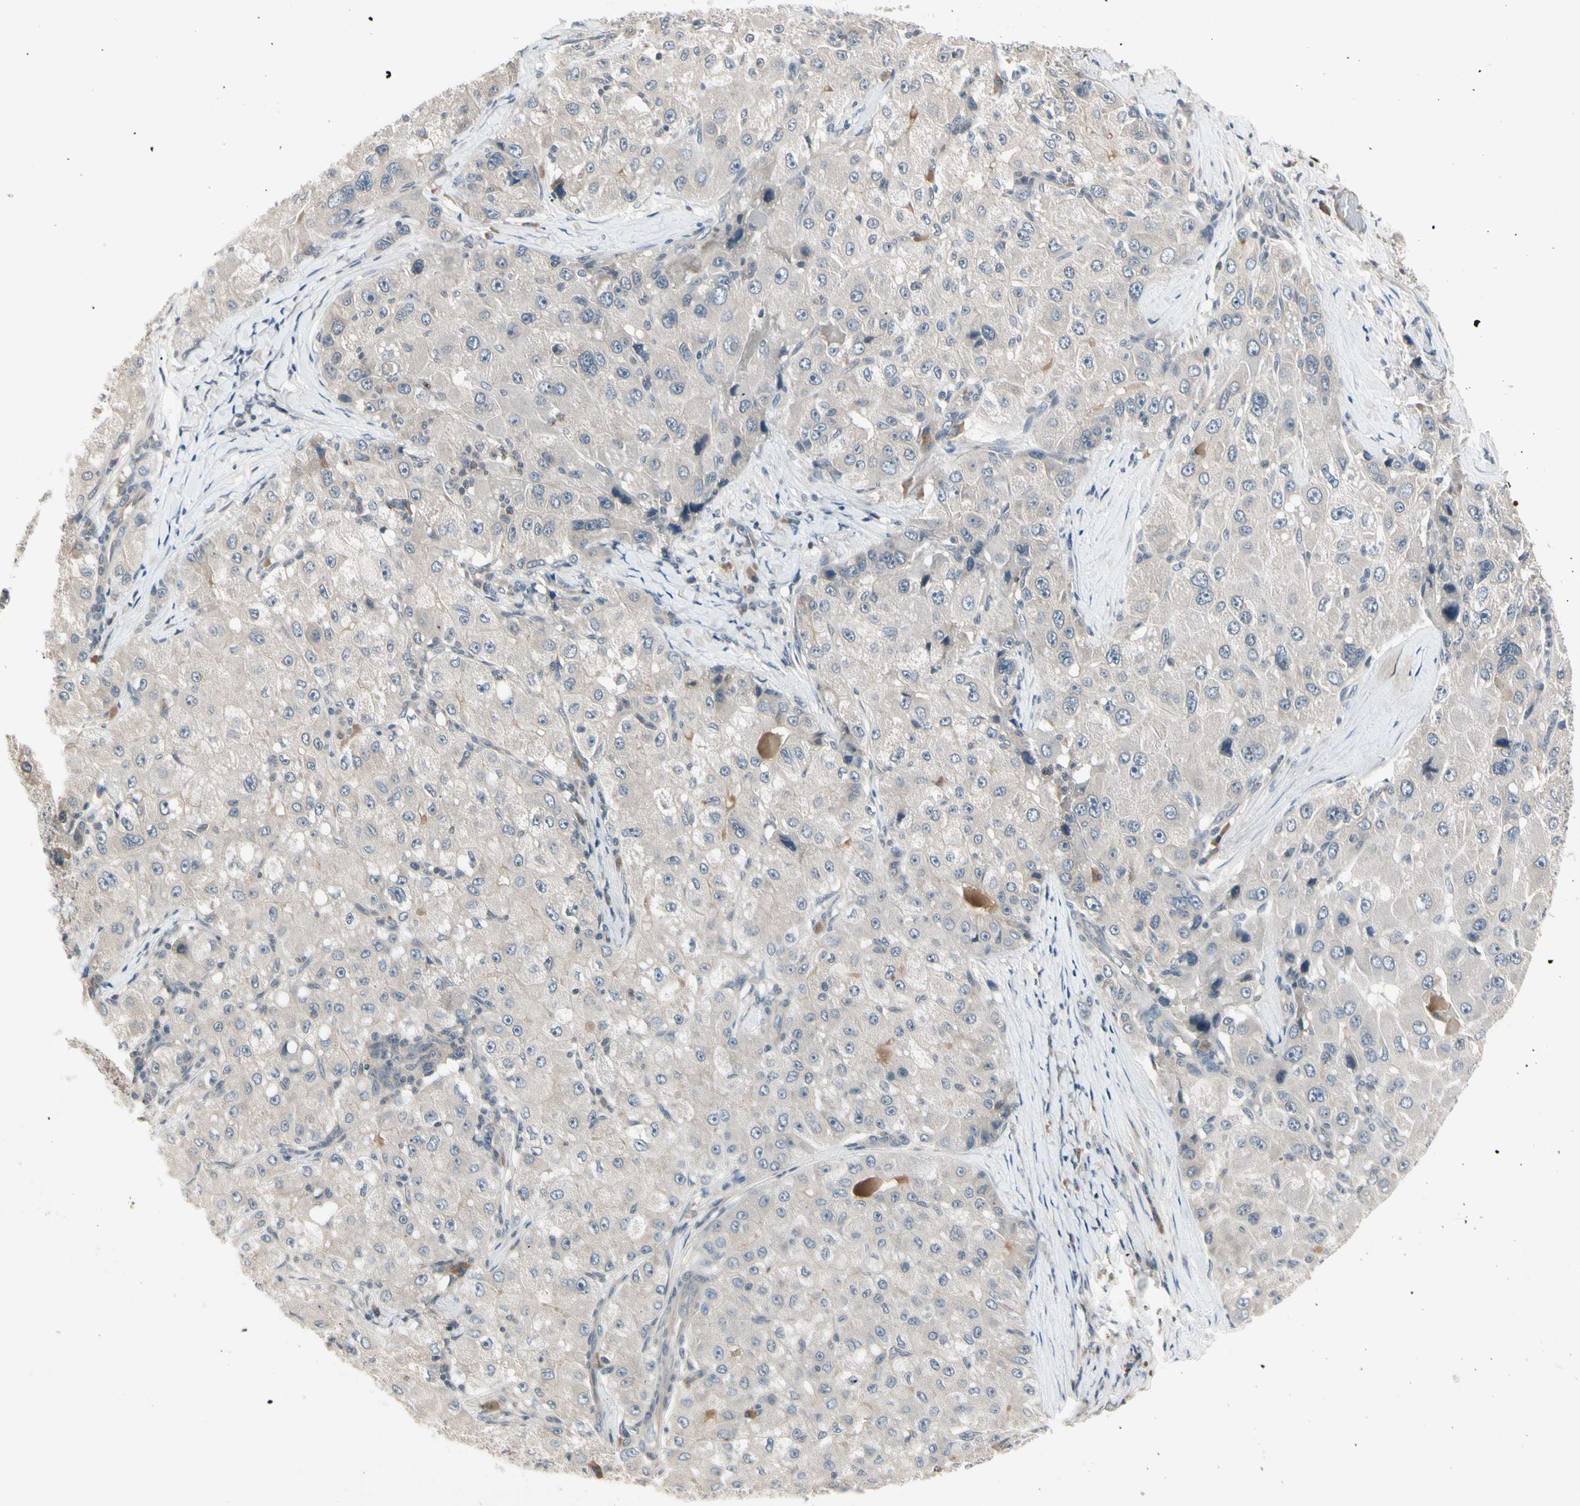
{"staining": {"intensity": "weak", "quantity": "25%-75%", "location": "cytoplasmic/membranous"}, "tissue": "liver cancer", "cell_type": "Tumor cells", "image_type": "cancer", "snomed": [{"axis": "morphology", "description": "Carcinoma, Hepatocellular, NOS"}, {"axis": "topography", "description": "Liver"}], "caption": "Liver cancer stained for a protein reveals weak cytoplasmic/membranous positivity in tumor cells.", "gene": "CCL4", "patient": {"sex": "male", "age": 80}}